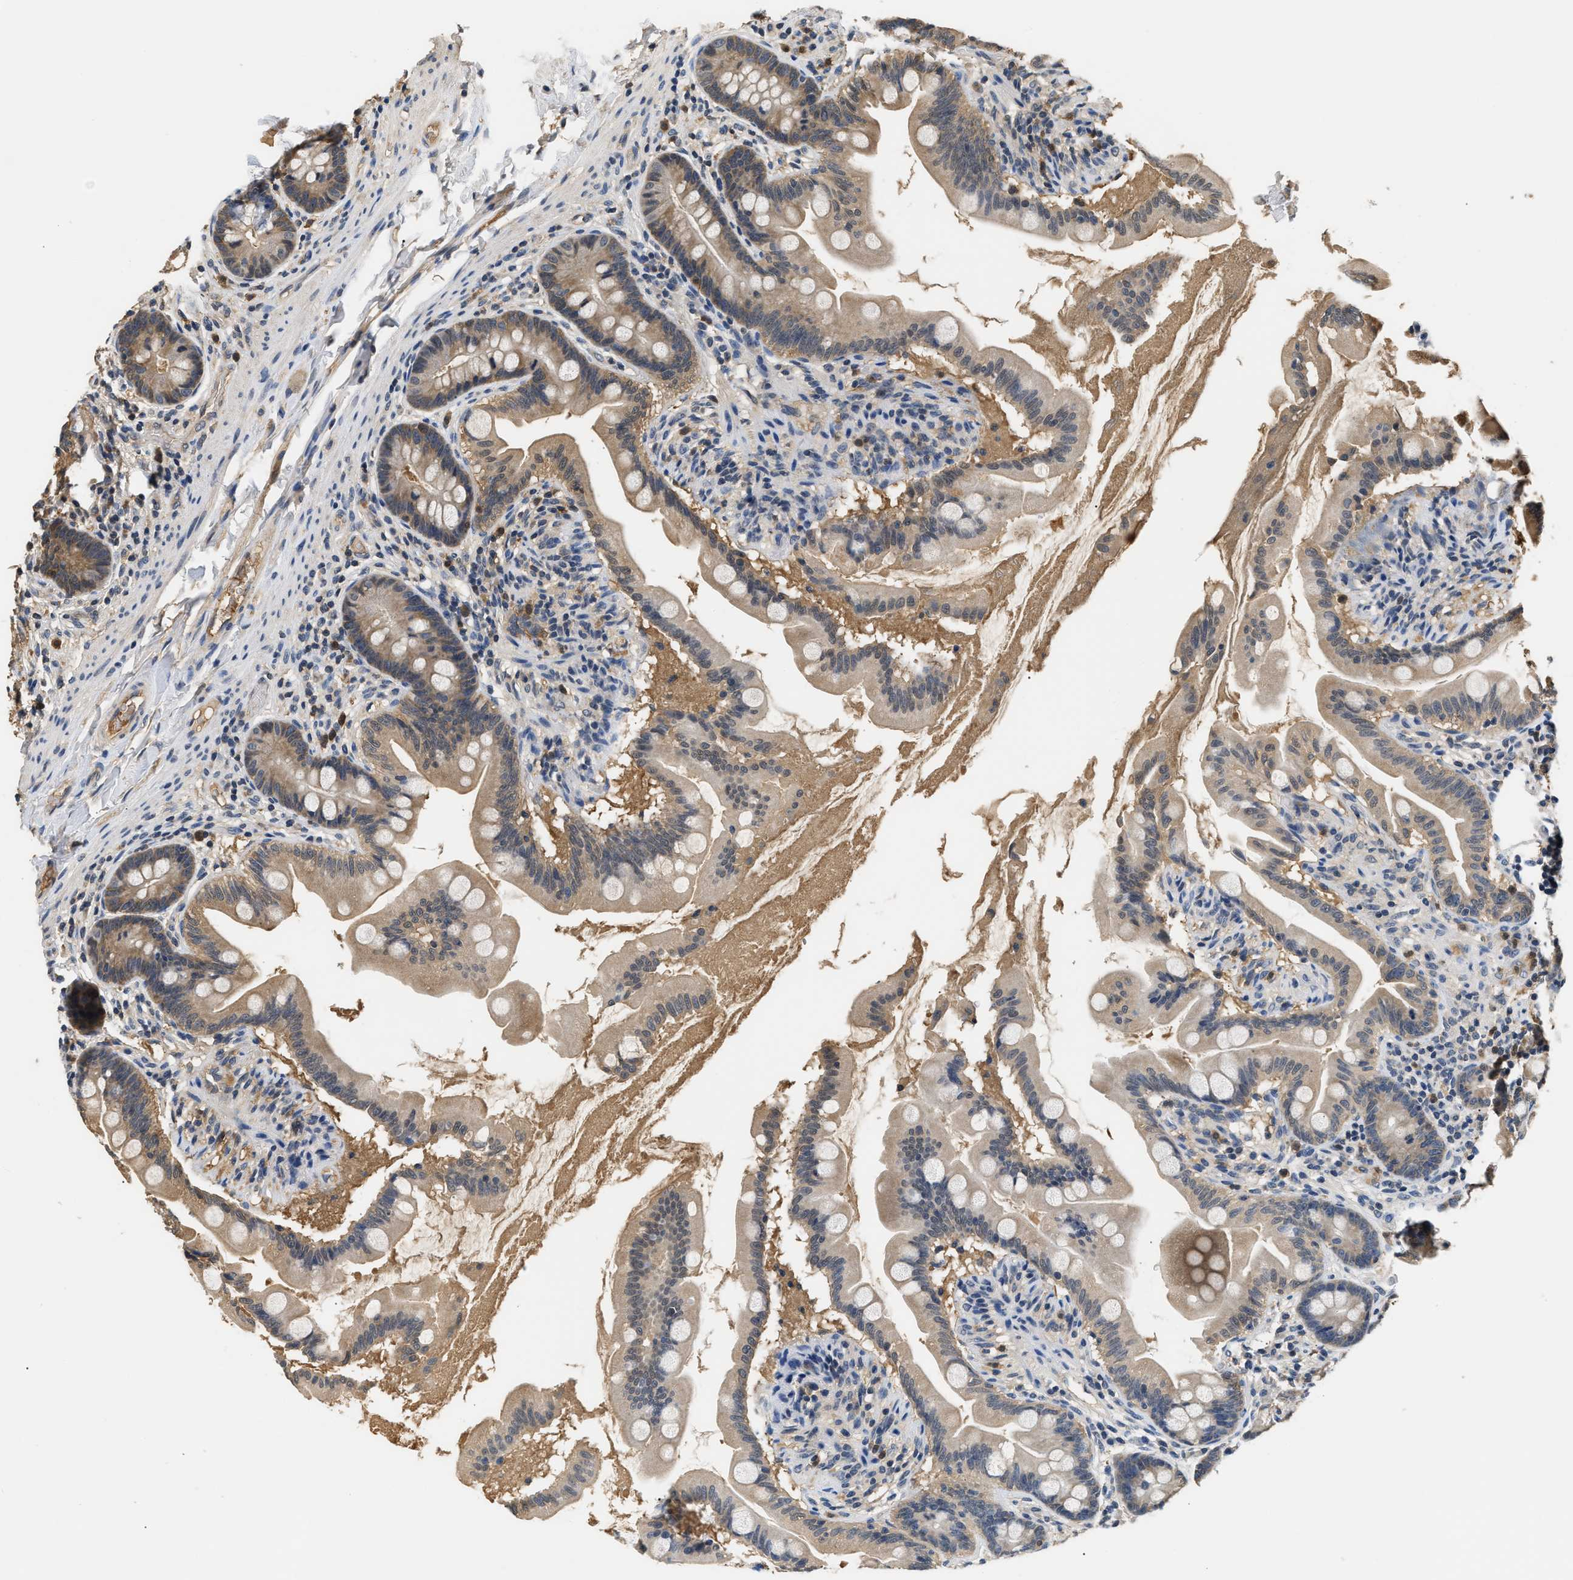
{"staining": {"intensity": "weak", "quantity": ">75%", "location": "cytoplasmic/membranous"}, "tissue": "small intestine", "cell_type": "Glandular cells", "image_type": "normal", "snomed": [{"axis": "morphology", "description": "Normal tissue, NOS"}, {"axis": "topography", "description": "Small intestine"}], "caption": "The image exhibits immunohistochemical staining of benign small intestine. There is weak cytoplasmic/membranous staining is seen in approximately >75% of glandular cells.", "gene": "GPI", "patient": {"sex": "female", "age": 84}}